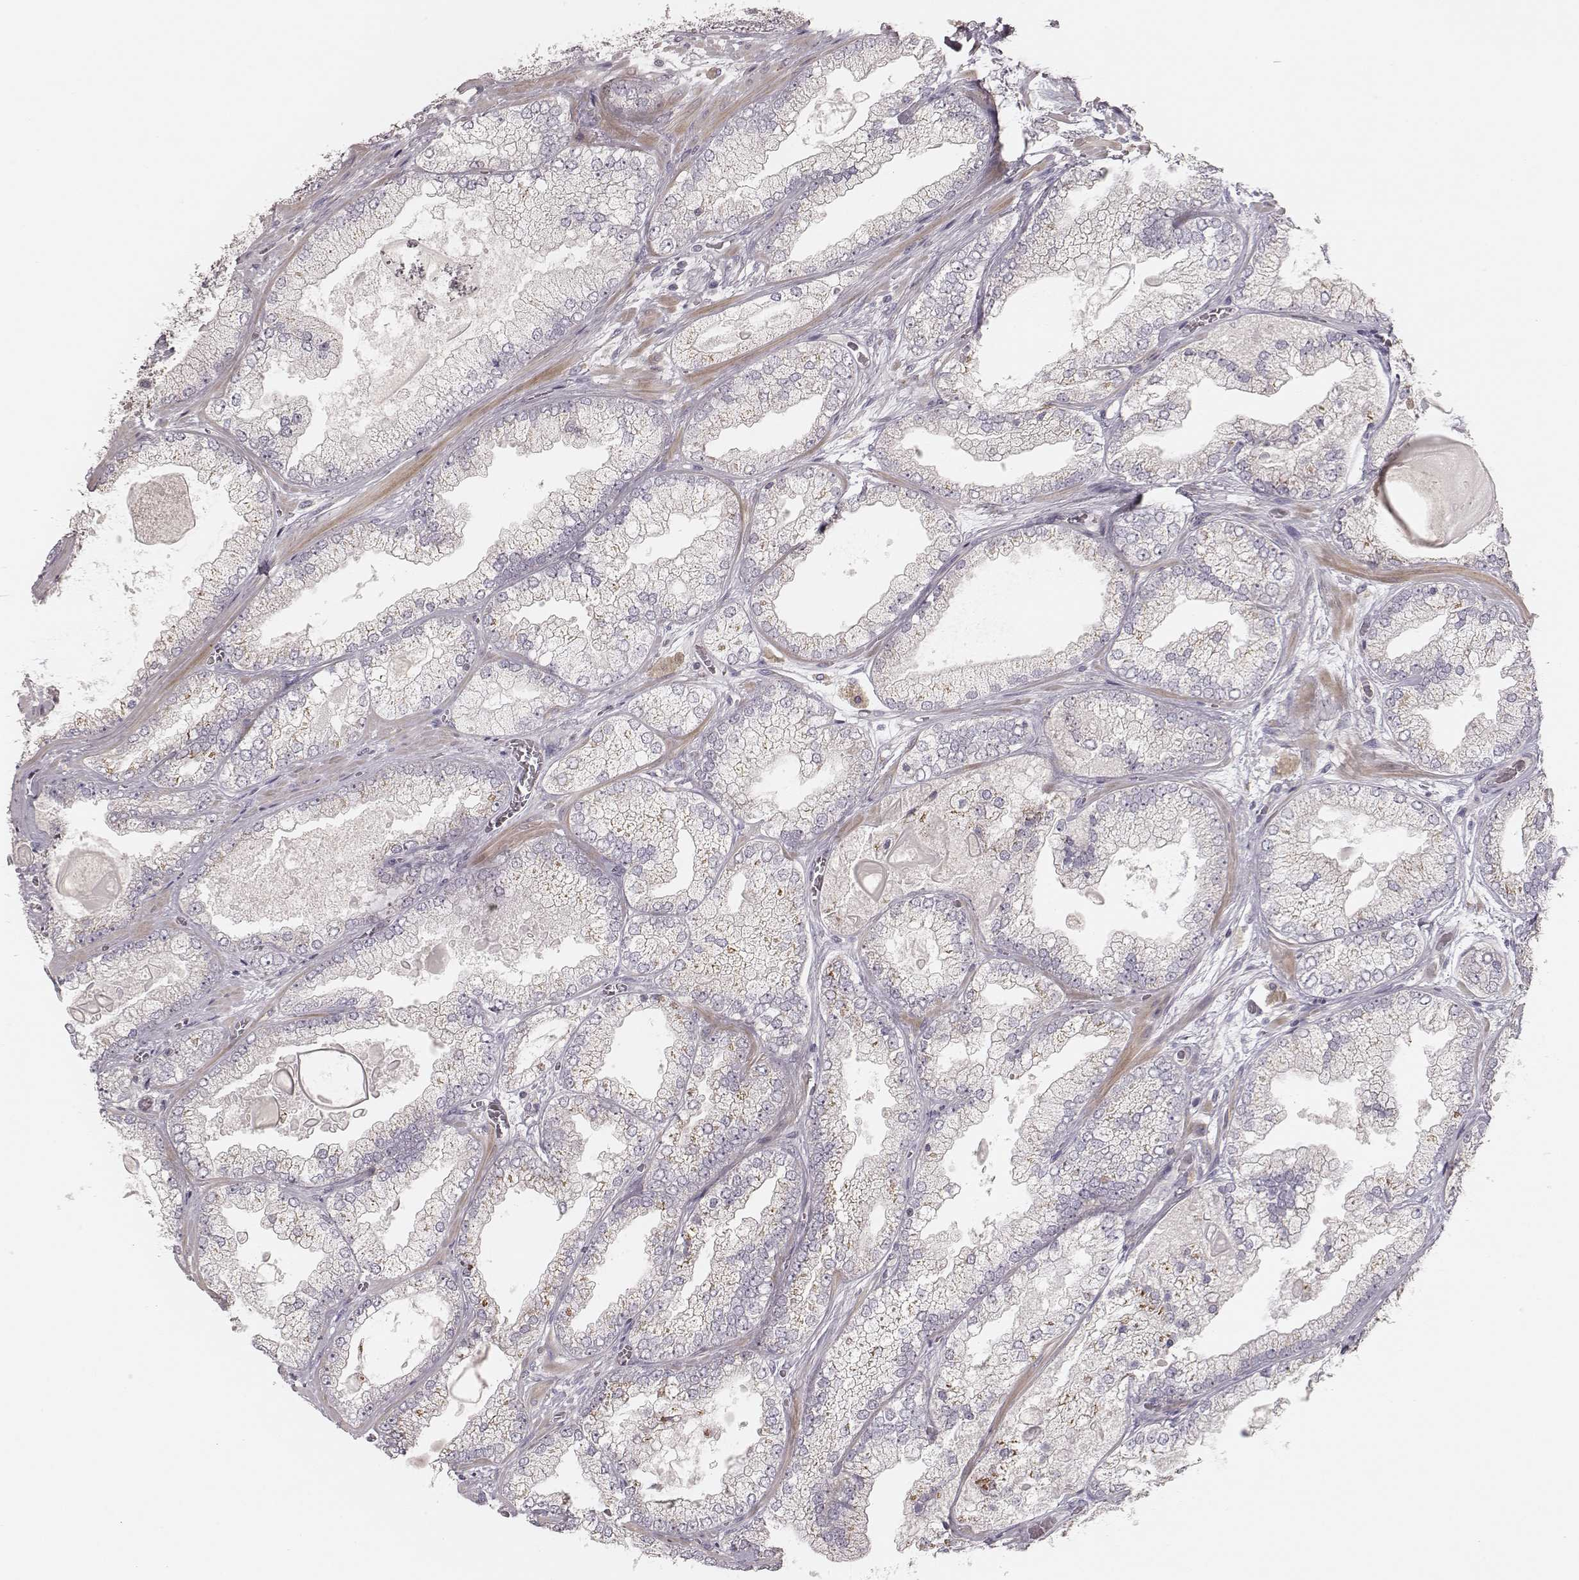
{"staining": {"intensity": "moderate", "quantity": ">75%", "location": "cytoplasmic/membranous"}, "tissue": "prostate cancer", "cell_type": "Tumor cells", "image_type": "cancer", "snomed": [{"axis": "morphology", "description": "Adenocarcinoma, Low grade"}, {"axis": "topography", "description": "Prostate"}], "caption": "This micrograph reveals immunohistochemistry staining of low-grade adenocarcinoma (prostate), with medium moderate cytoplasmic/membranous positivity in about >75% of tumor cells.", "gene": "SDCBP2", "patient": {"sex": "male", "age": 57}}